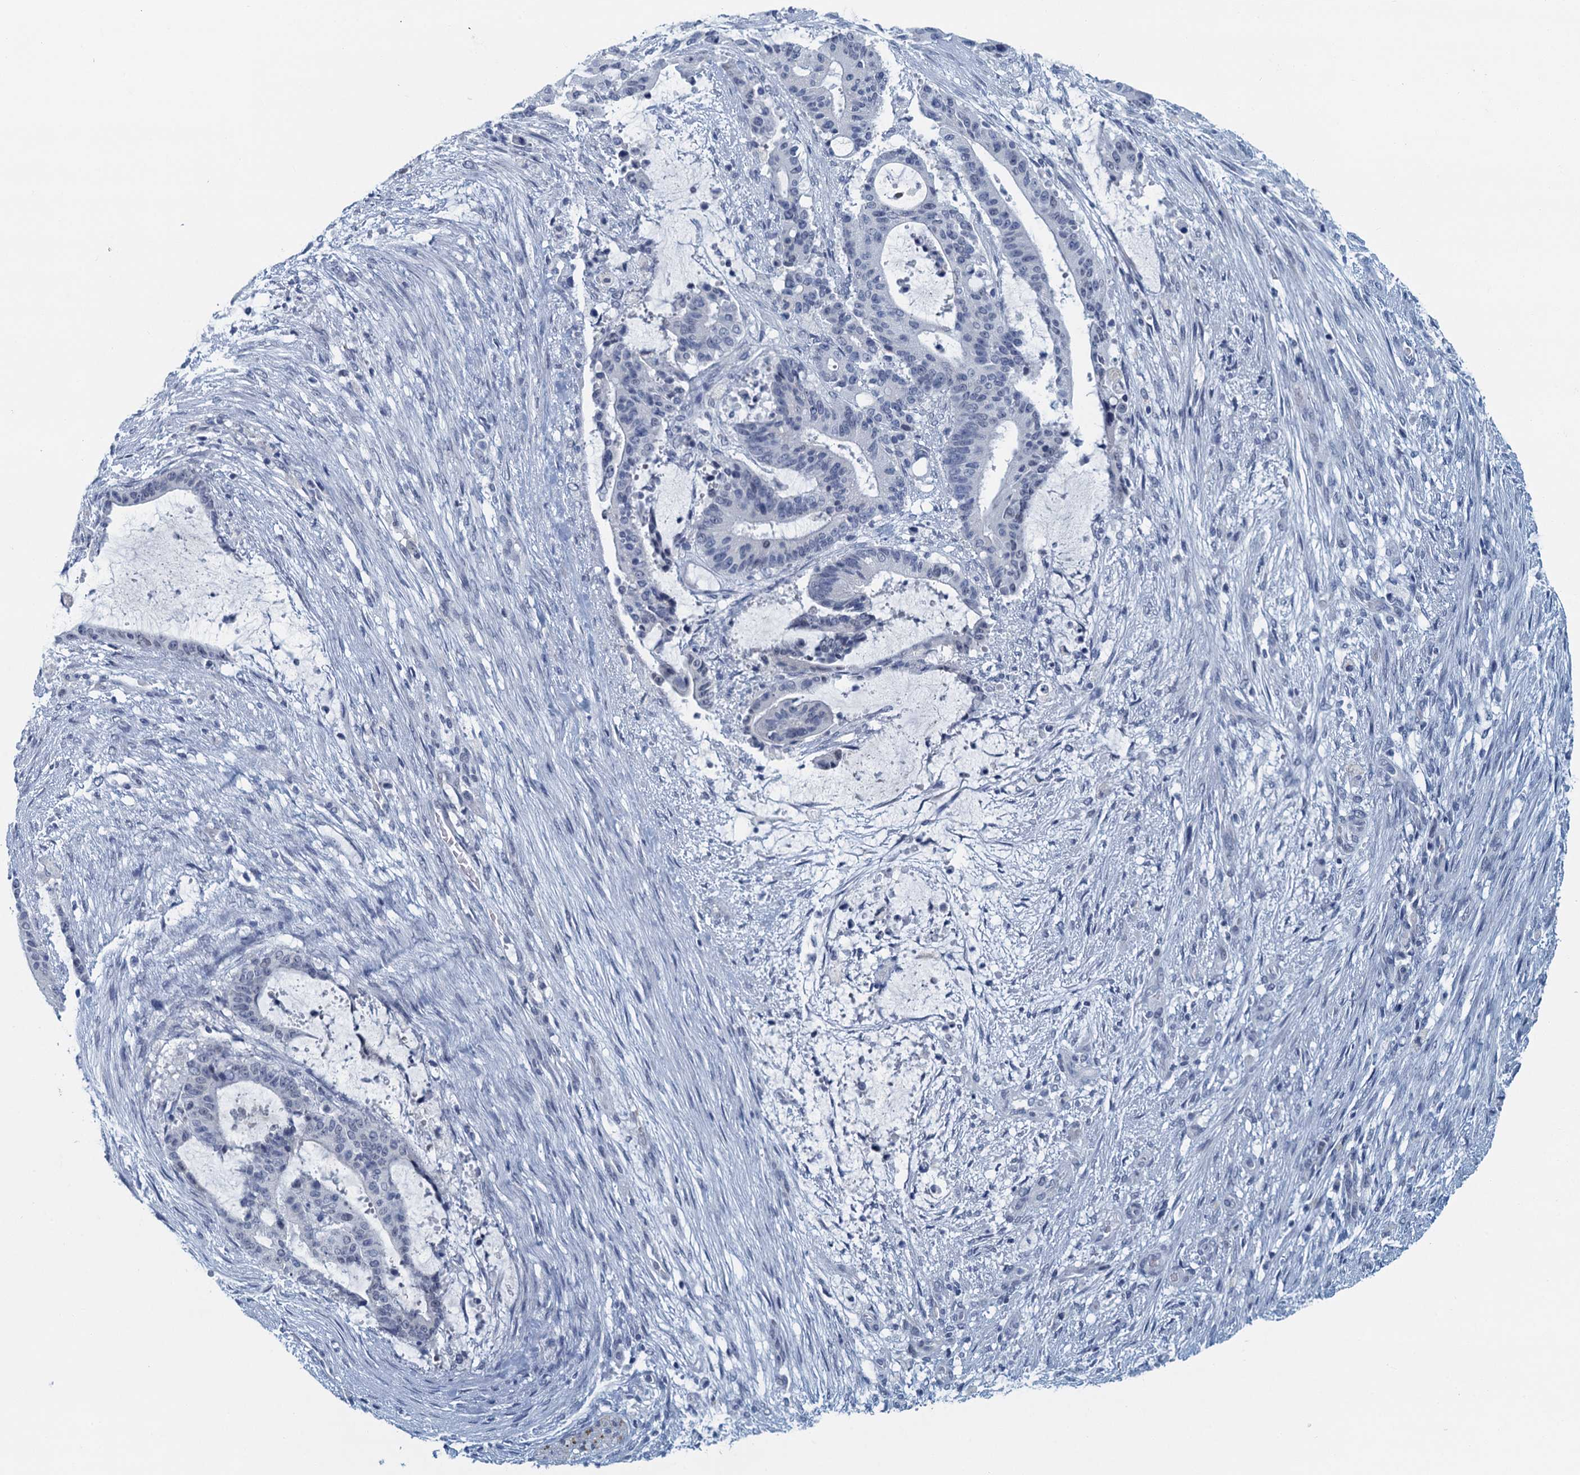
{"staining": {"intensity": "negative", "quantity": "none", "location": "none"}, "tissue": "liver cancer", "cell_type": "Tumor cells", "image_type": "cancer", "snomed": [{"axis": "morphology", "description": "Normal tissue, NOS"}, {"axis": "morphology", "description": "Cholangiocarcinoma"}, {"axis": "topography", "description": "Liver"}, {"axis": "topography", "description": "Peripheral nerve tissue"}], "caption": "Immunohistochemistry (IHC) micrograph of neoplastic tissue: human cholangiocarcinoma (liver) stained with DAB demonstrates no significant protein staining in tumor cells.", "gene": "ENSG00000131152", "patient": {"sex": "female", "age": 73}}